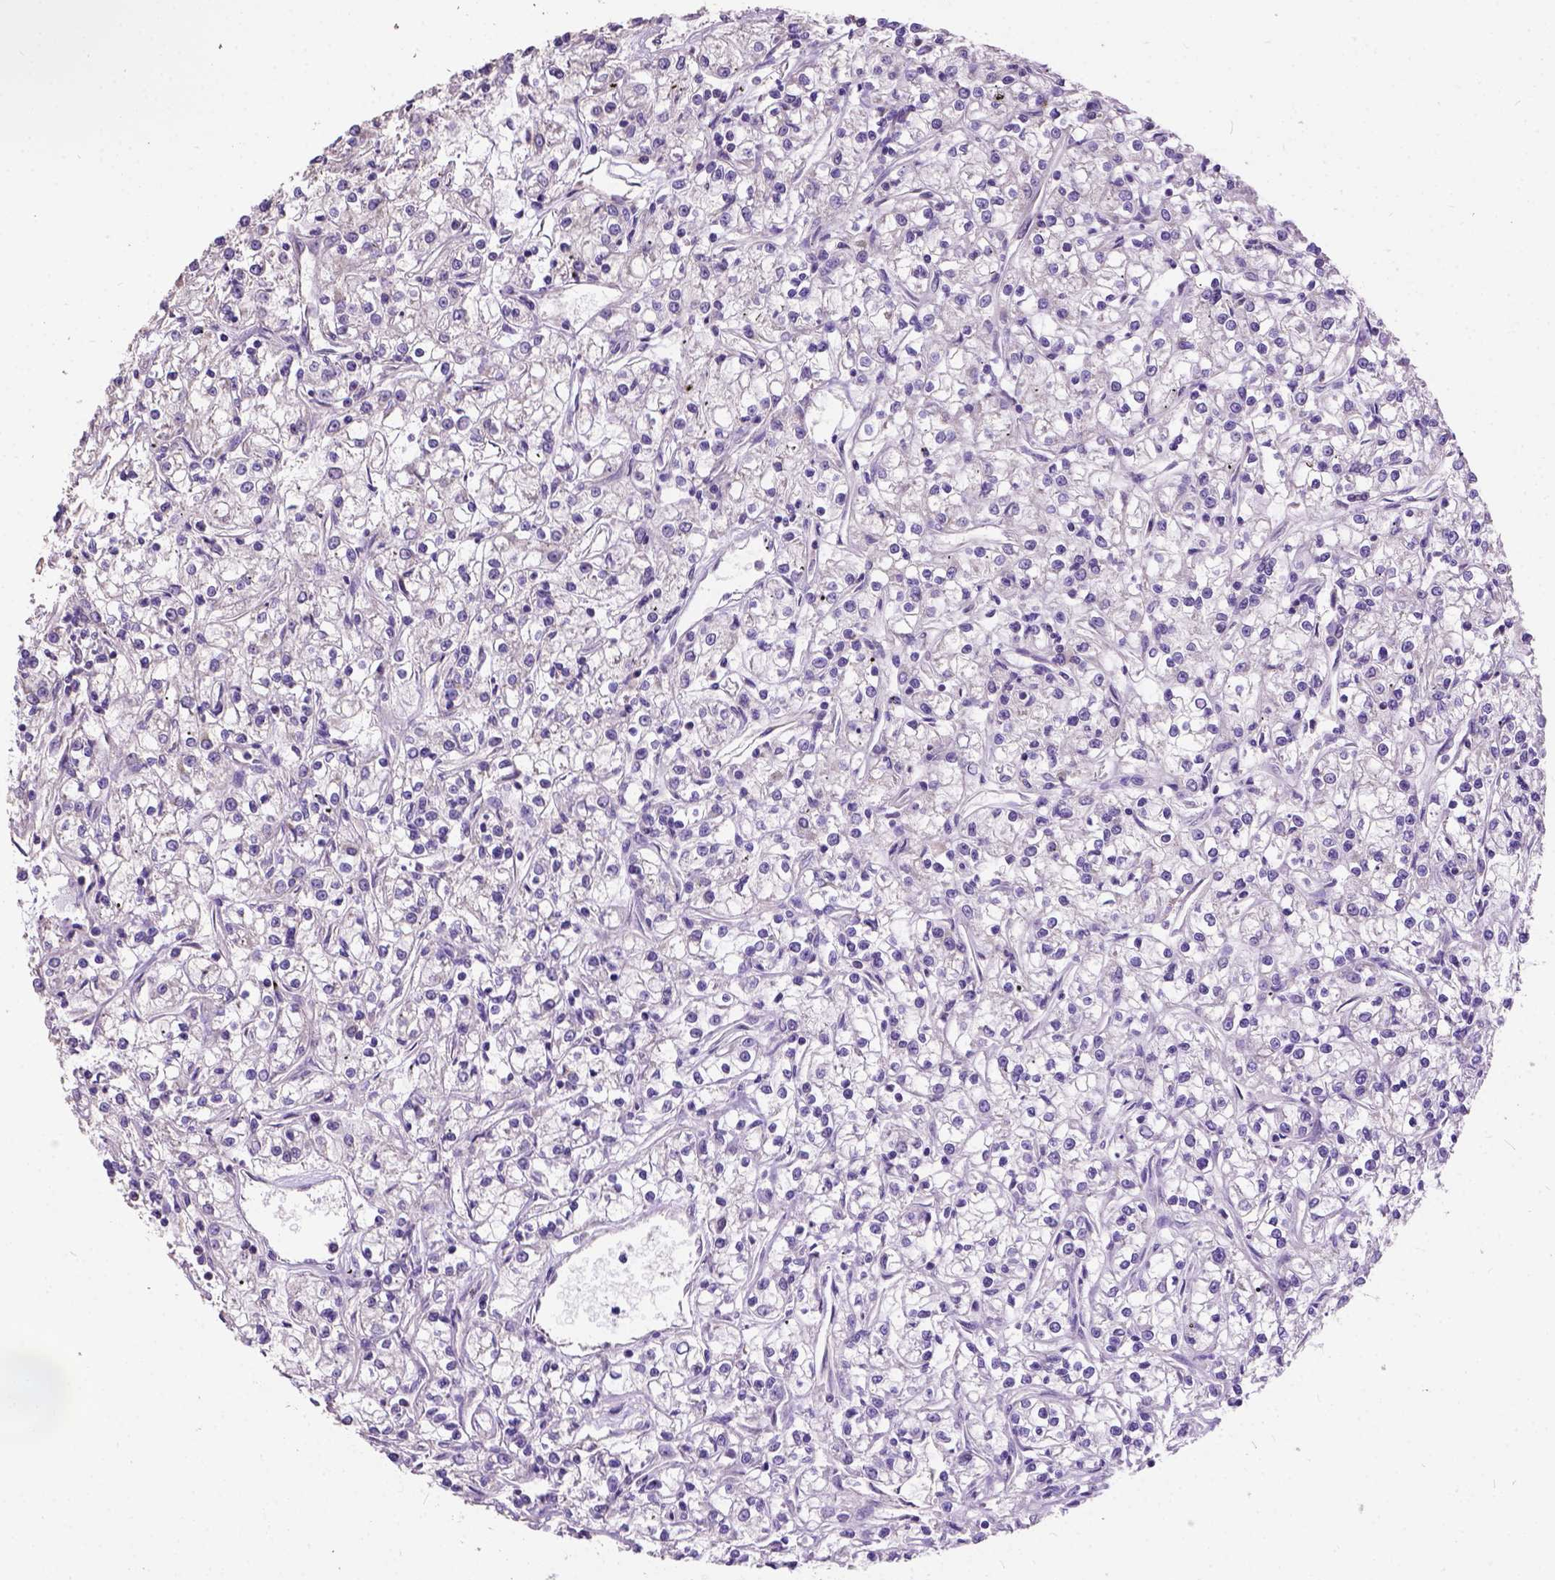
{"staining": {"intensity": "negative", "quantity": "none", "location": "none"}, "tissue": "renal cancer", "cell_type": "Tumor cells", "image_type": "cancer", "snomed": [{"axis": "morphology", "description": "Adenocarcinoma, NOS"}, {"axis": "topography", "description": "Kidney"}], "caption": "The histopathology image reveals no staining of tumor cells in adenocarcinoma (renal). (Stains: DAB (3,3'-diaminobenzidine) IHC with hematoxylin counter stain, Microscopy: brightfield microscopy at high magnification).", "gene": "DQX1", "patient": {"sex": "female", "age": 59}}